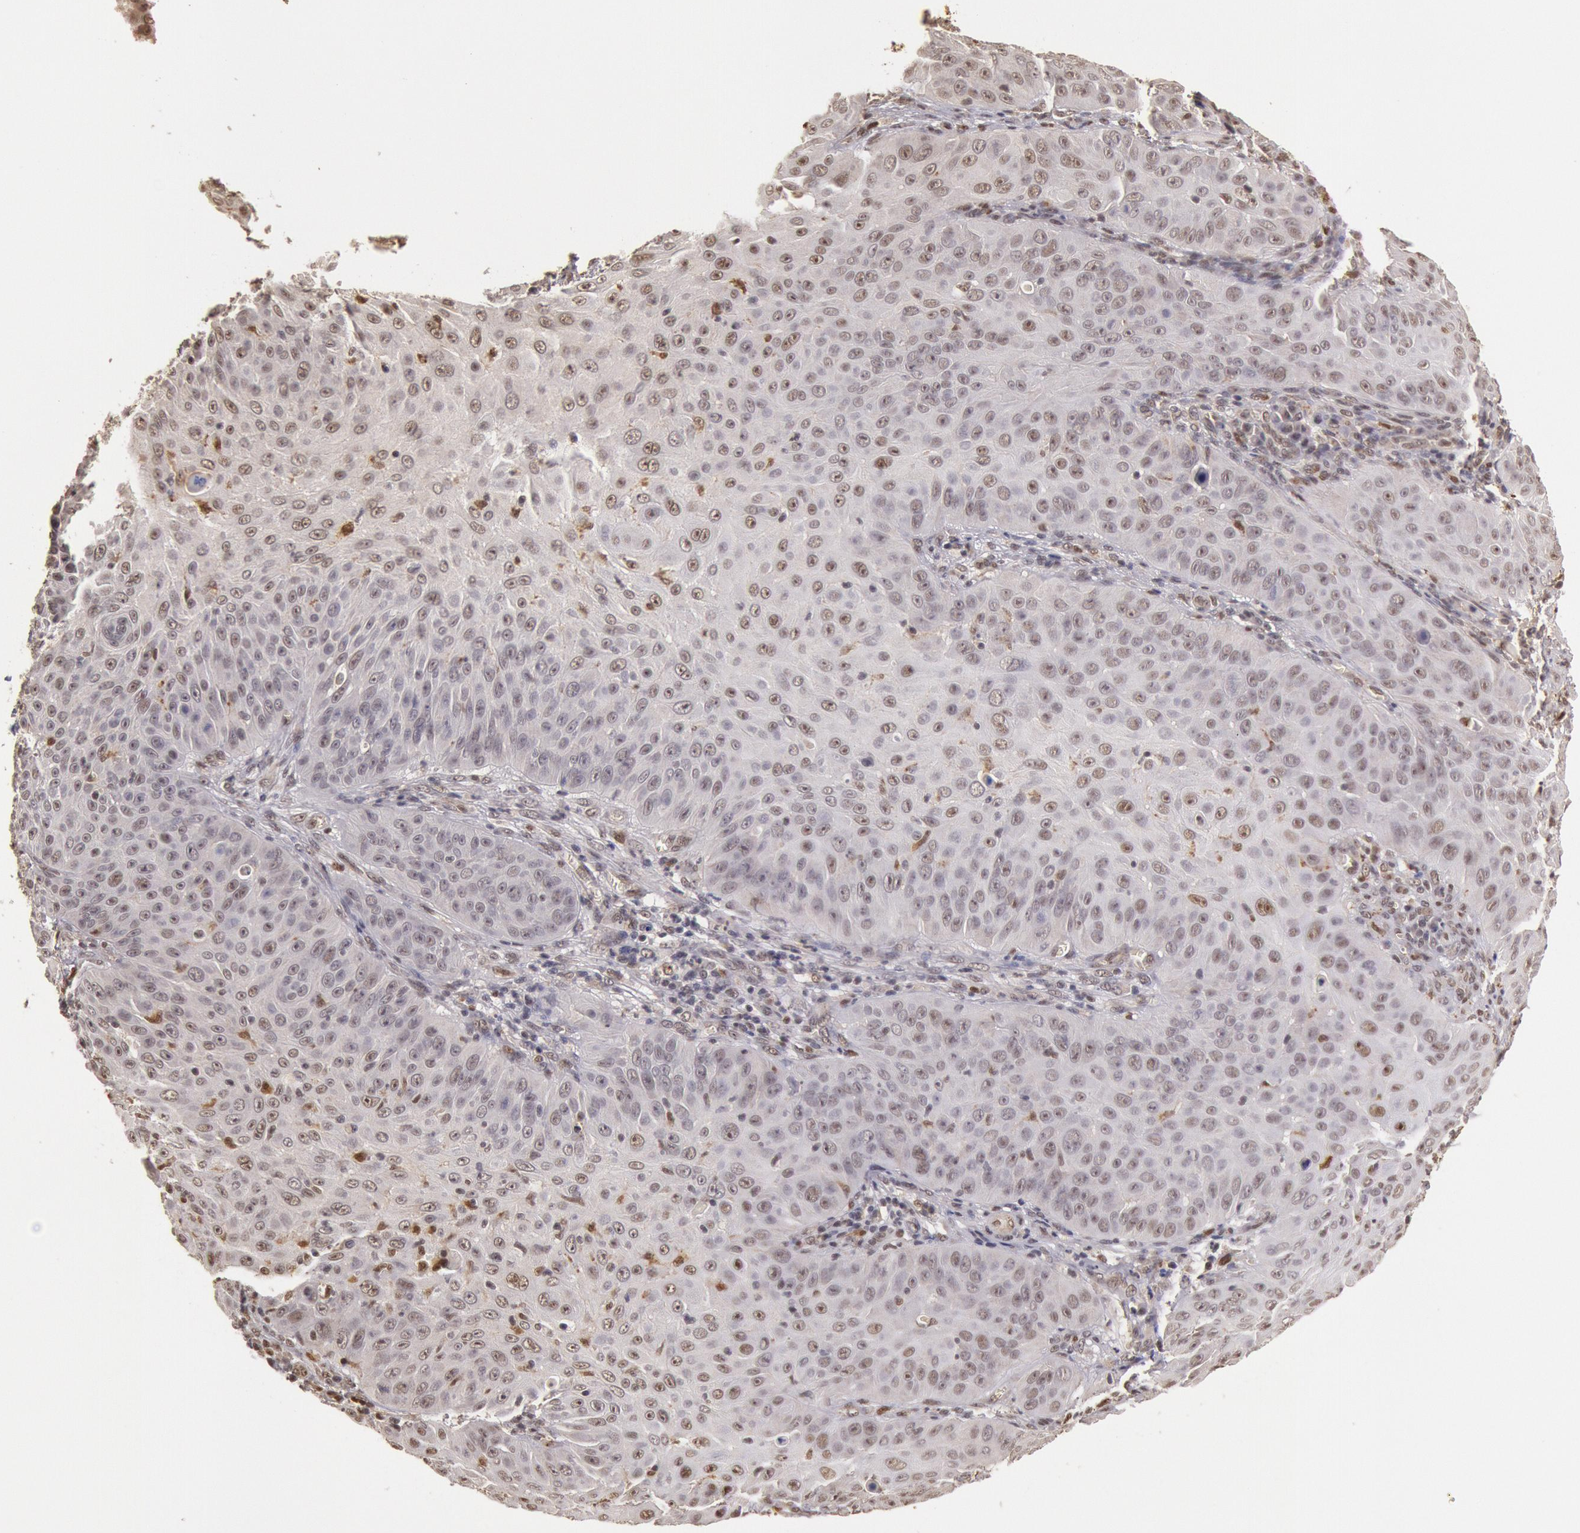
{"staining": {"intensity": "weak", "quantity": "25%-75%", "location": "nuclear"}, "tissue": "skin cancer", "cell_type": "Tumor cells", "image_type": "cancer", "snomed": [{"axis": "morphology", "description": "Squamous cell carcinoma, NOS"}, {"axis": "topography", "description": "Skin"}], "caption": "Skin cancer (squamous cell carcinoma) stained with a brown dye exhibits weak nuclear positive positivity in approximately 25%-75% of tumor cells.", "gene": "LIG4", "patient": {"sex": "male", "age": 82}}